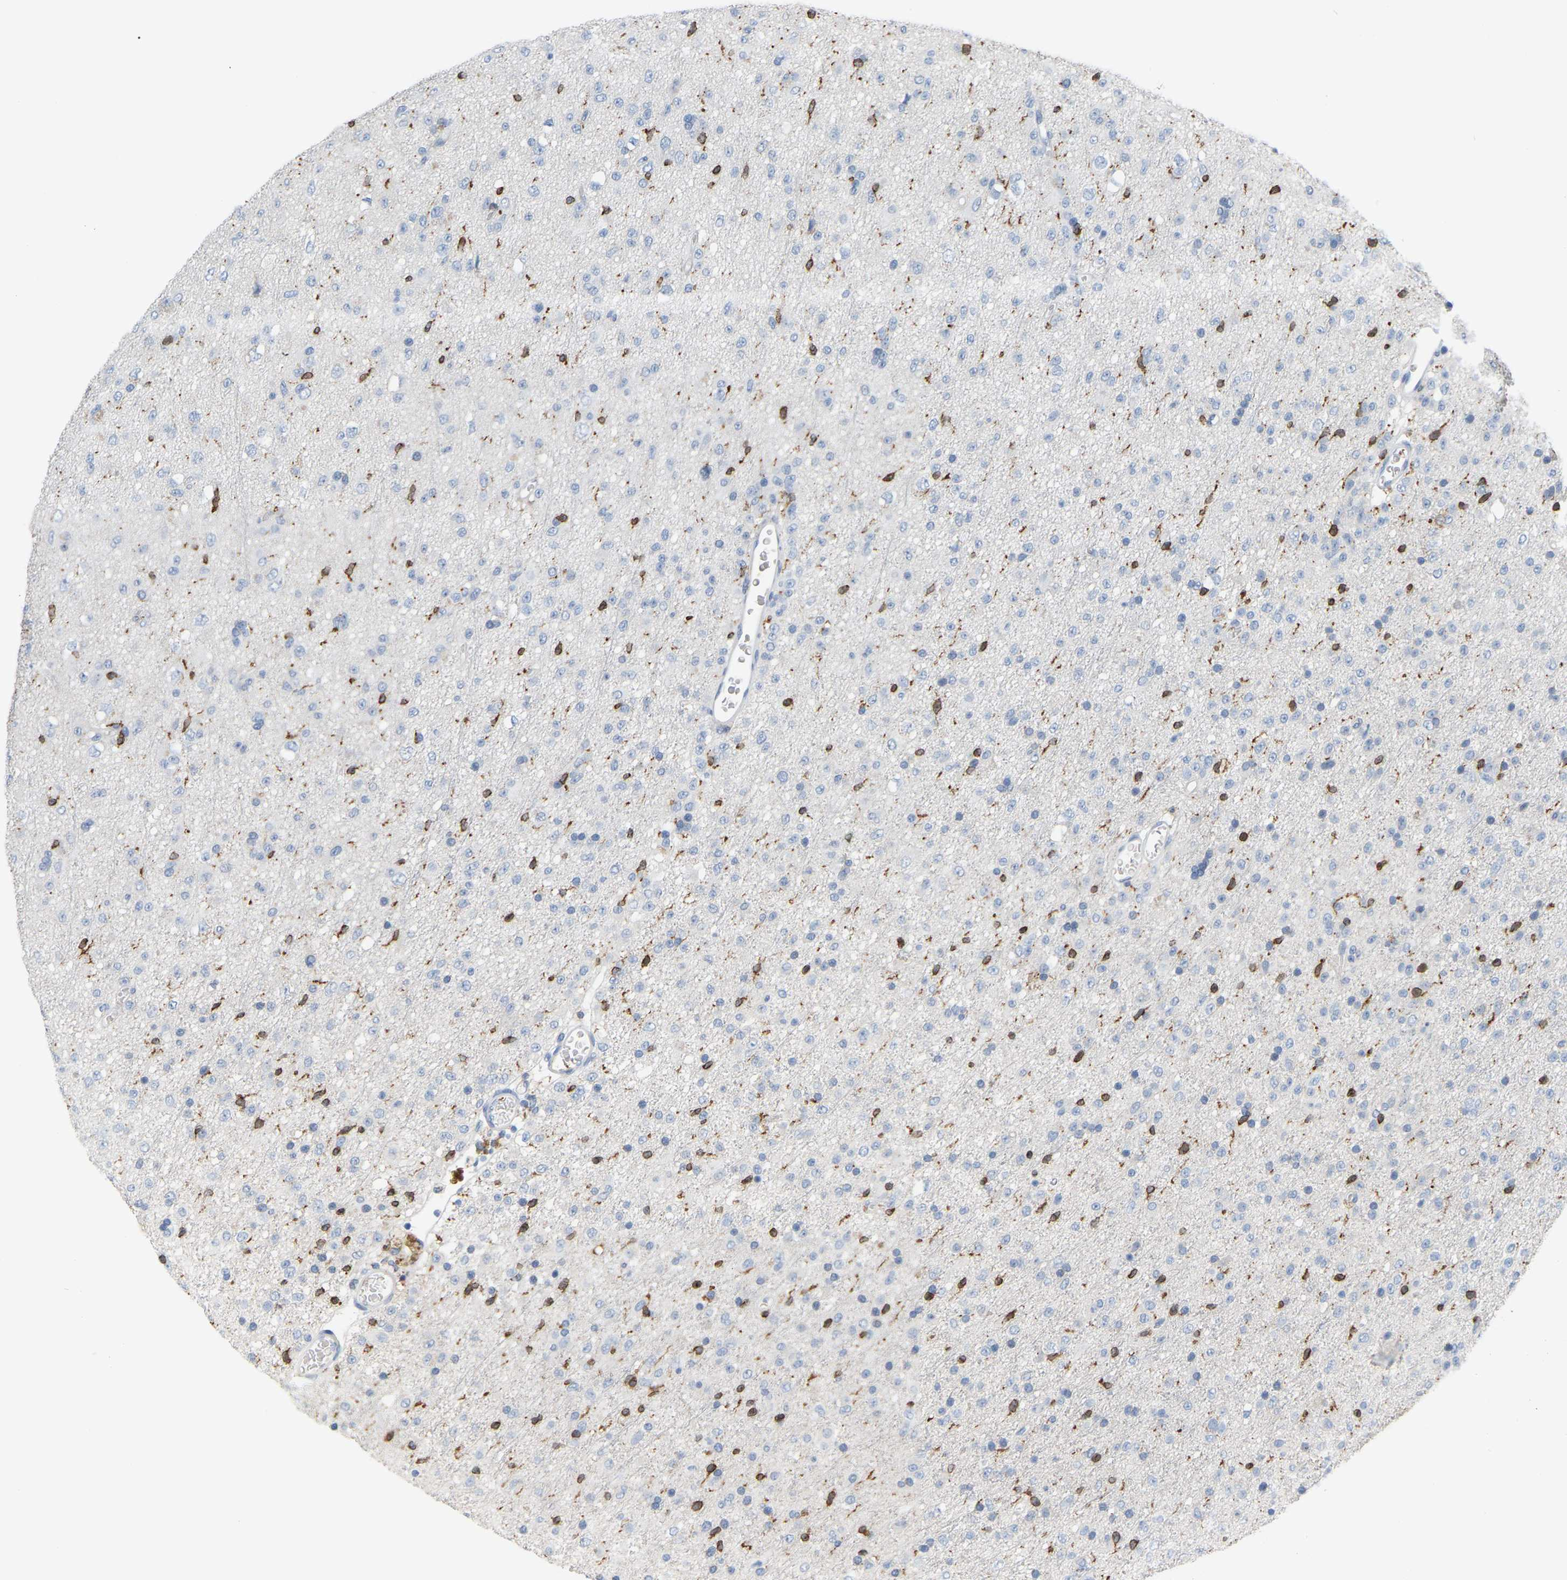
{"staining": {"intensity": "negative", "quantity": "none", "location": "none"}, "tissue": "glioma", "cell_type": "Tumor cells", "image_type": "cancer", "snomed": [{"axis": "morphology", "description": "Glioma, malignant, Low grade"}, {"axis": "topography", "description": "Brain"}], "caption": "An immunohistochemistry (IHC) photomicrograph of low-grade glioma (malignant) is shown. There is no staining in tumor cells of low-grade glioma (malignant).", "gene": "PTGS1", "patient": {"sex": "male", "age": 65}}